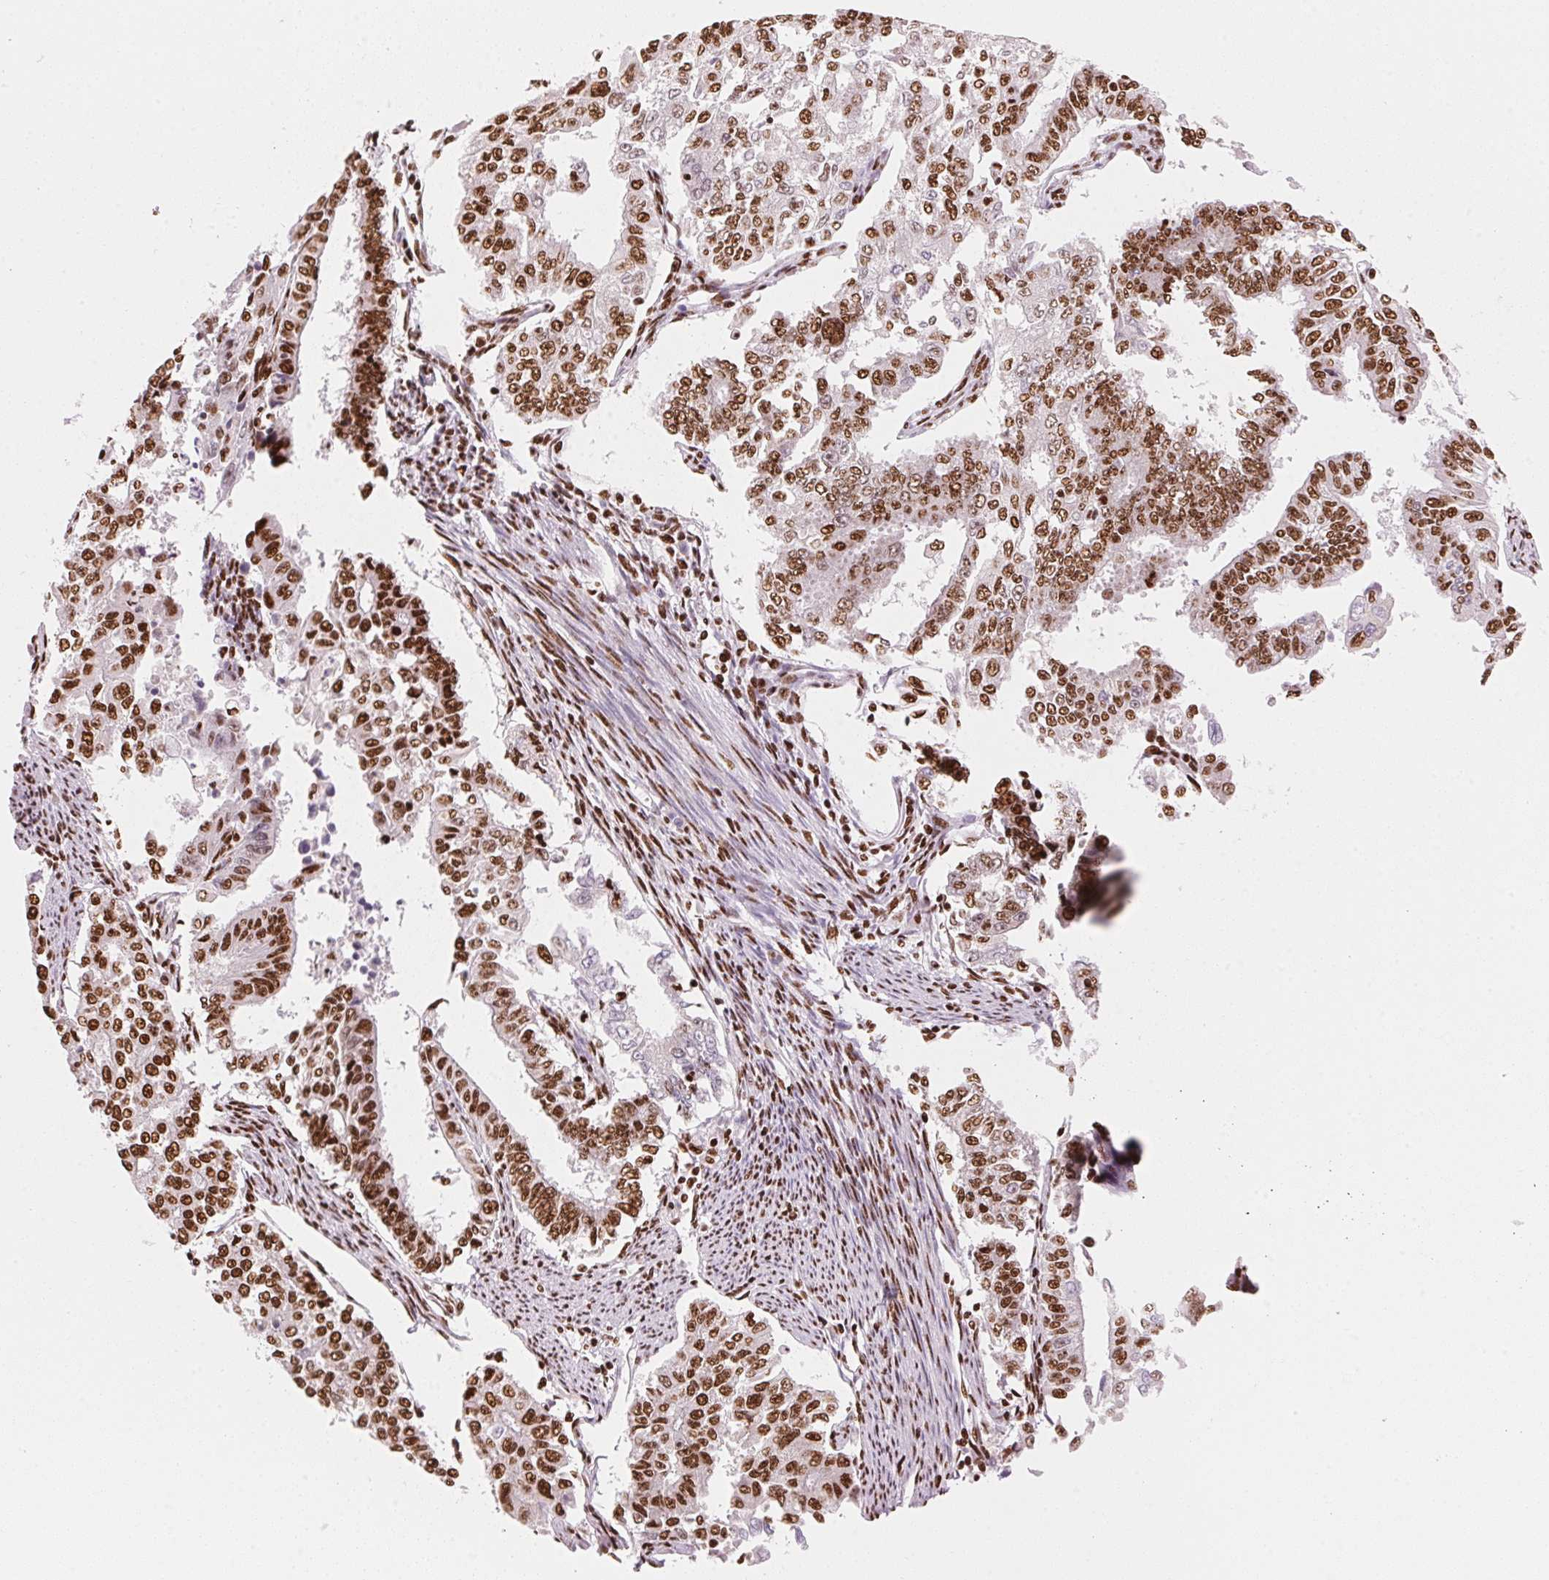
{"staining": {"intensity": "strong", "quantity": ">75%", "location": "nuclear"}, "tissue": "endometrial cancer", "cell_type": "Tumor cells", "image_type": "cancer", "snomed": [{"axis": "morphology", "description": "Adenocarcinoma, NOS"}, {"axis": "topography", "description": "Uterus"}], "caption": "Brown immunohistochemical staining in endometrial cancer (adenocarcinoma) exhibits strong nuclear positivity in approximately >75% of tumor cells. Nuclei are stained in blue.", "gene": "NXF1", "patient": {"sex": "female", "age": 59}}